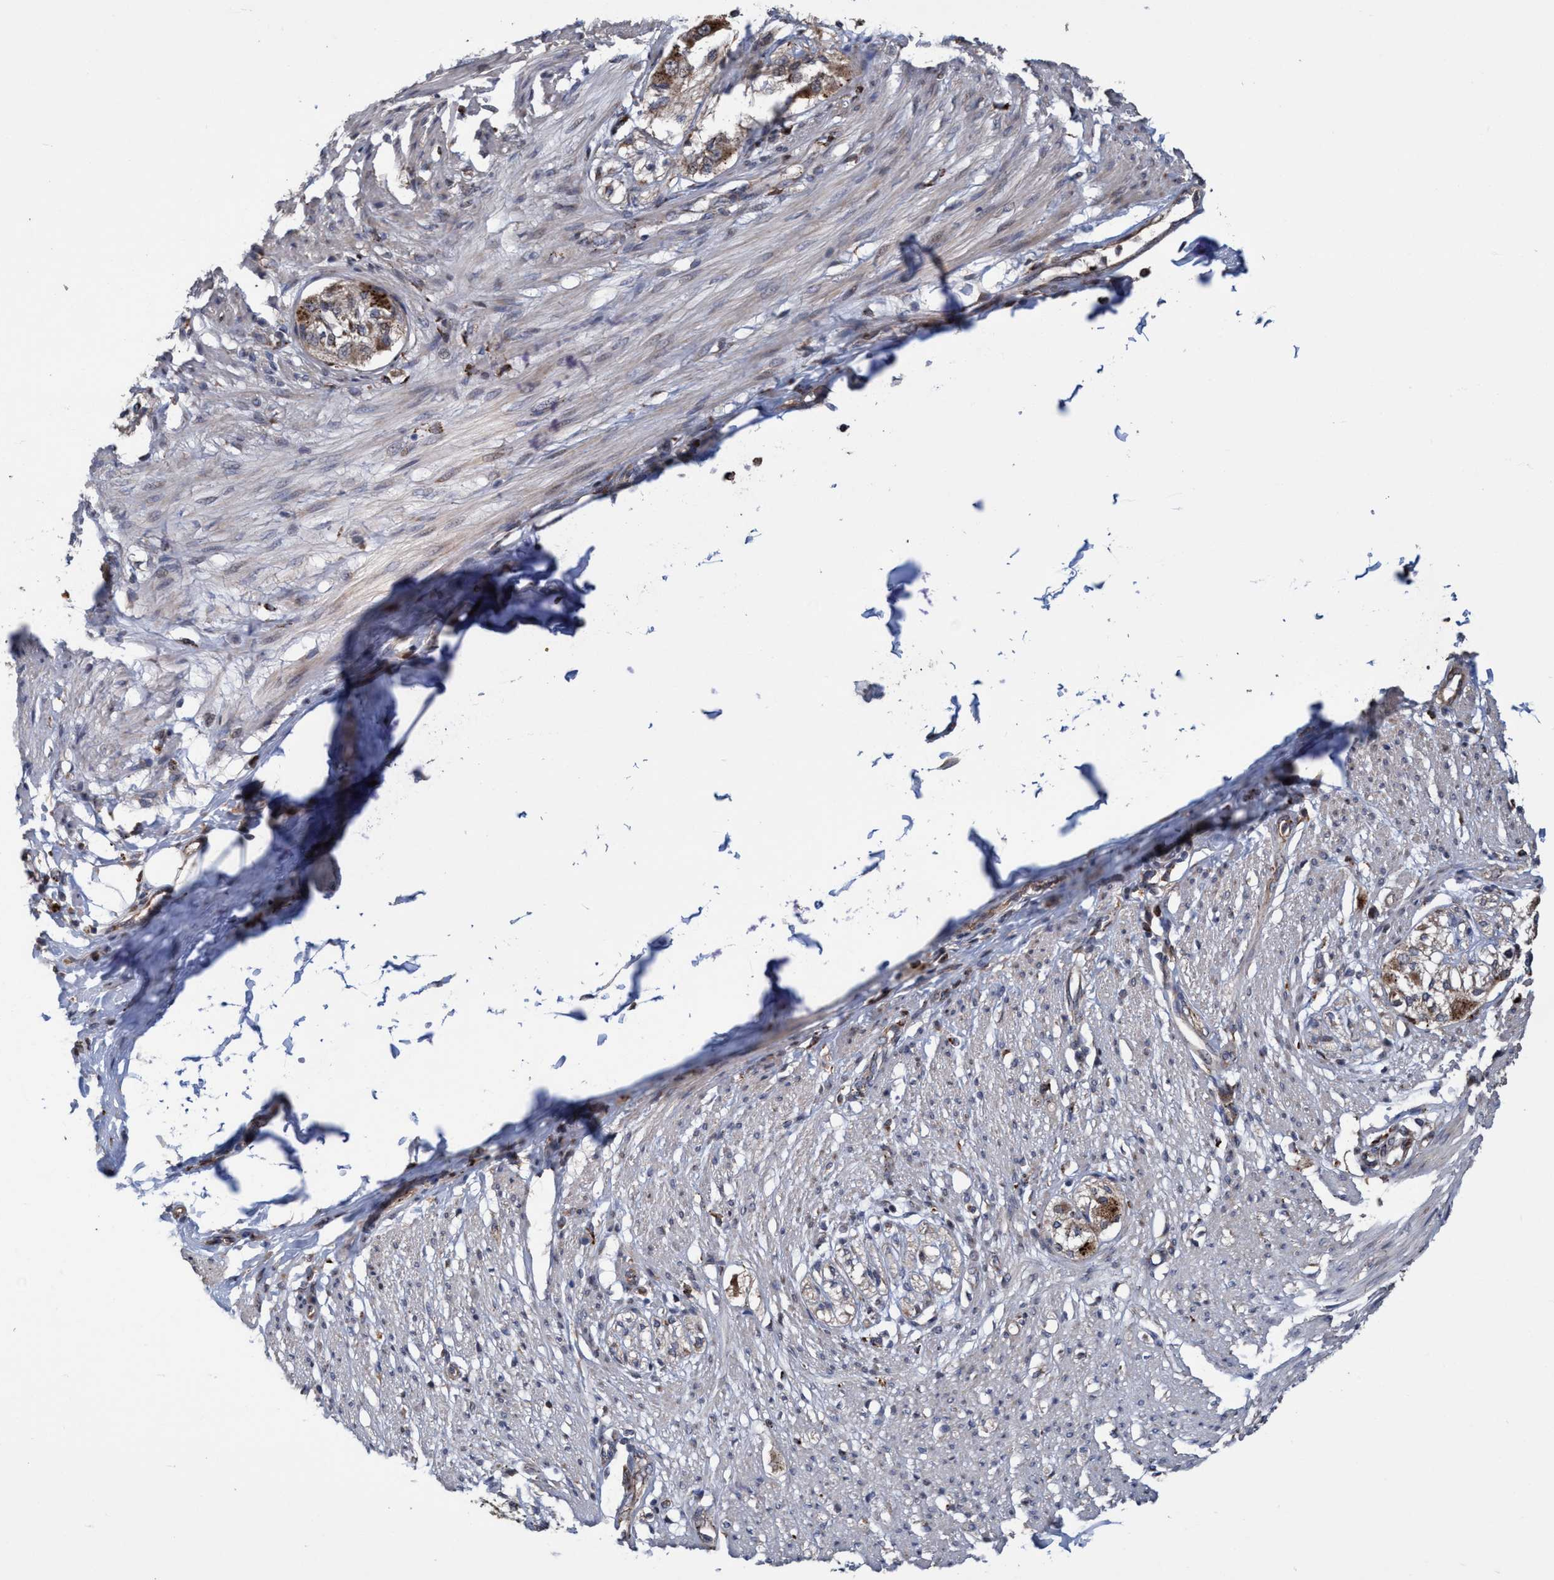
{"staining": {"intensity": "moderate", "quantity": "<25%", "location": "cytoplasmic/membranous"}, "tissue": "smooth muscle", "cell_type": "Smooth muscle cells", "image_type": "normal", "snomed": [{"axis": "morphology", "description": "Normal tissue, NOS"}, {"axis": "morphology", "description": "Adenocarcinoma, NOS"}, {"axis": "topography", "description": "Colon"}, {"axis": "topography", "description": "Peripheral nerve tissue"}], "caption": "Smooth muscle stained for a protein (brown) demonstrates moderate cytoplasmic/membranous positive positivity in about <25% of smooth muscle cells.", "gene": "BBS9", "patient": {"sex": "male", "age": 14}}